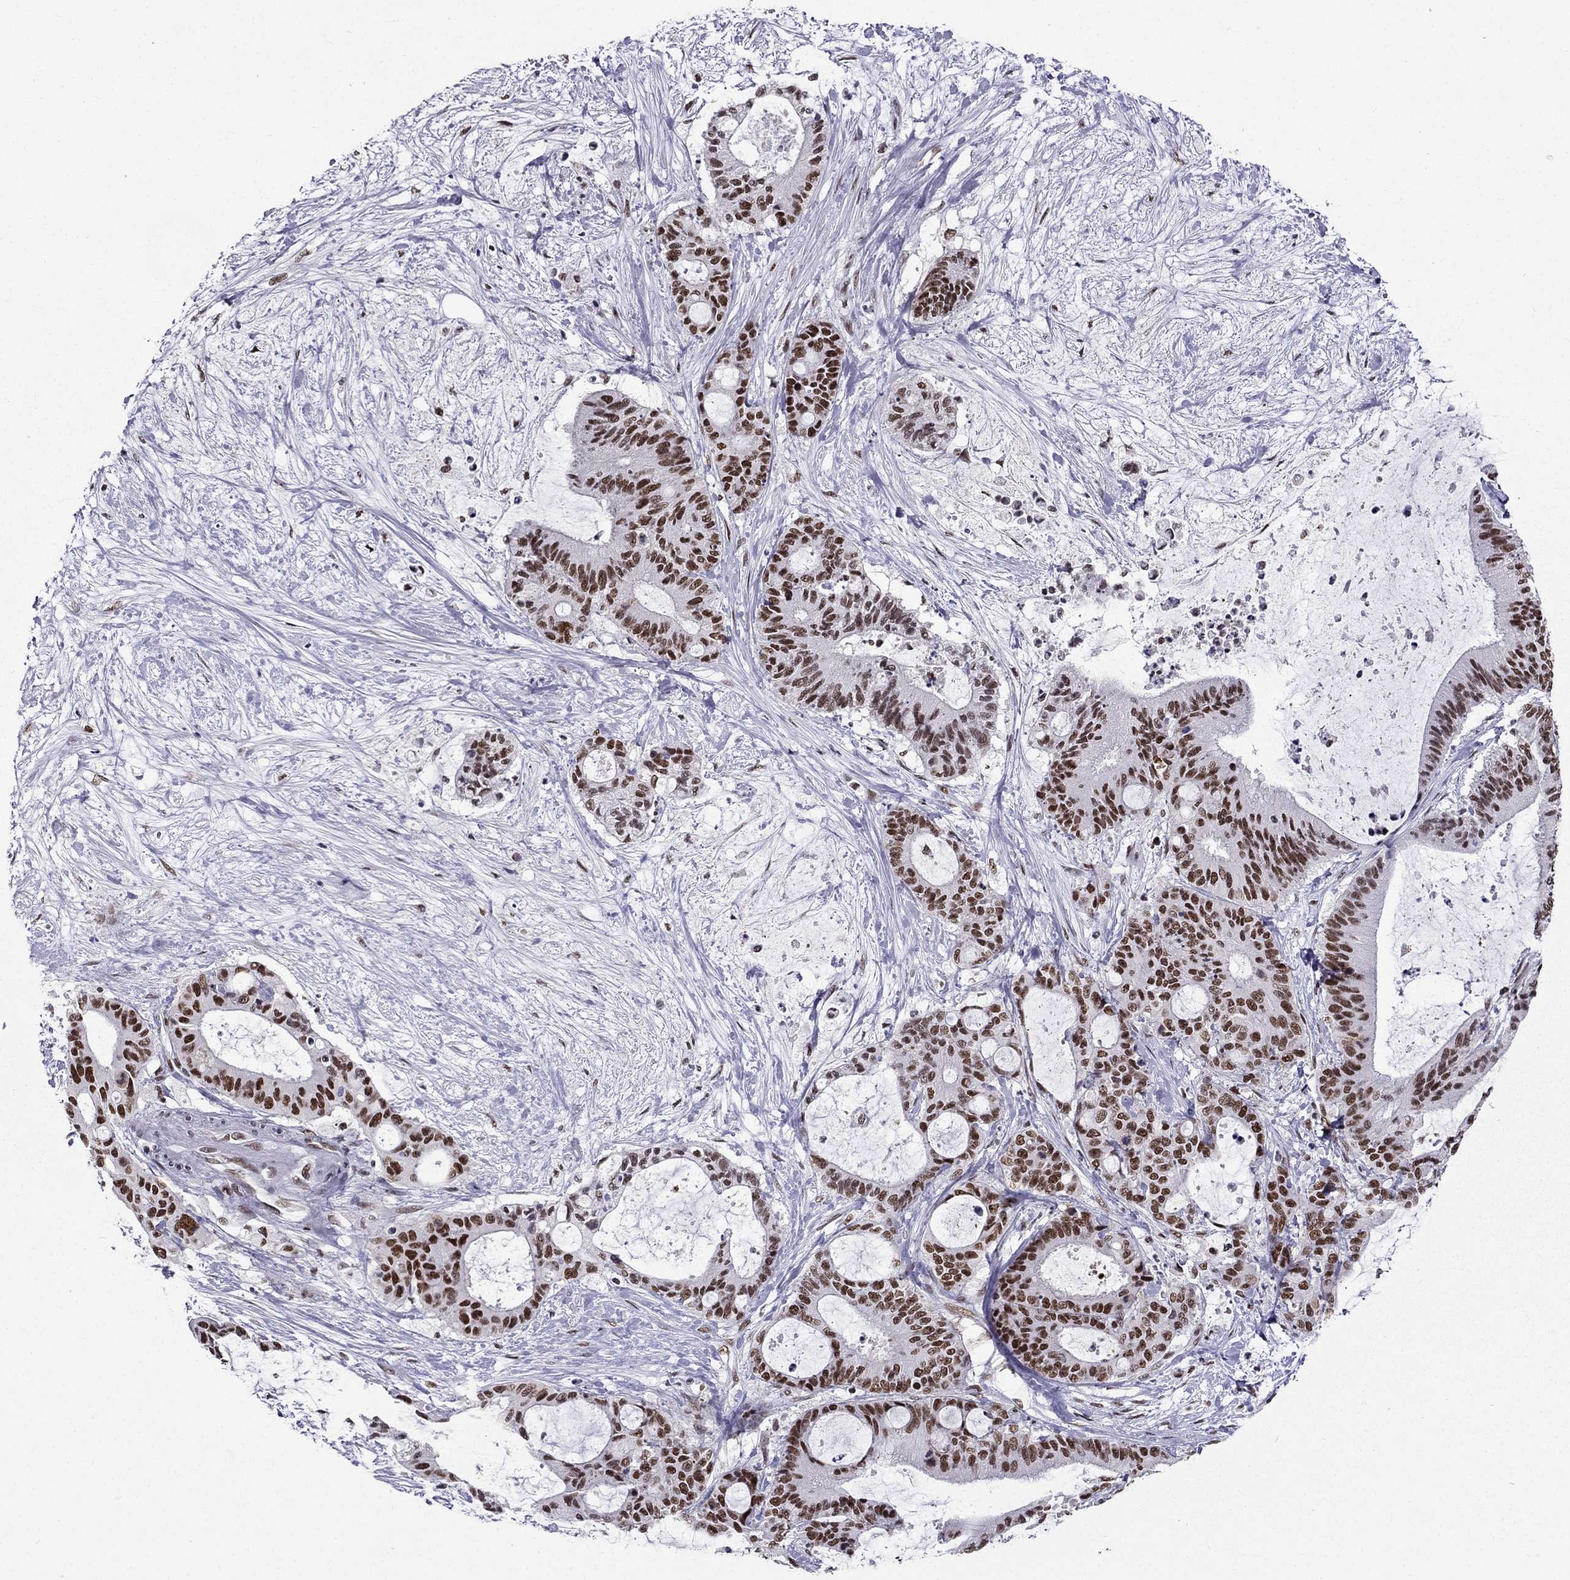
{"staining": {"intensity": "strong", "quantity": "25%-75%", "location": "nuclear"}, "tissue": "liver cancer", "cell_type": "Tumor cells", "image_type": "cancer", "snomed": [{"axis": "morphology", "description": "Cholangiocarcinoma"}, {"axis": "topography", "description": "Liver"}], "caption": "This is an image of IHC staining of cholangiocarcinoma (liver), which shows strong positivity in the nuclear of tumor cells.", "gene": "ZNF420", "patient": {"sex": "female", "age": 73}}